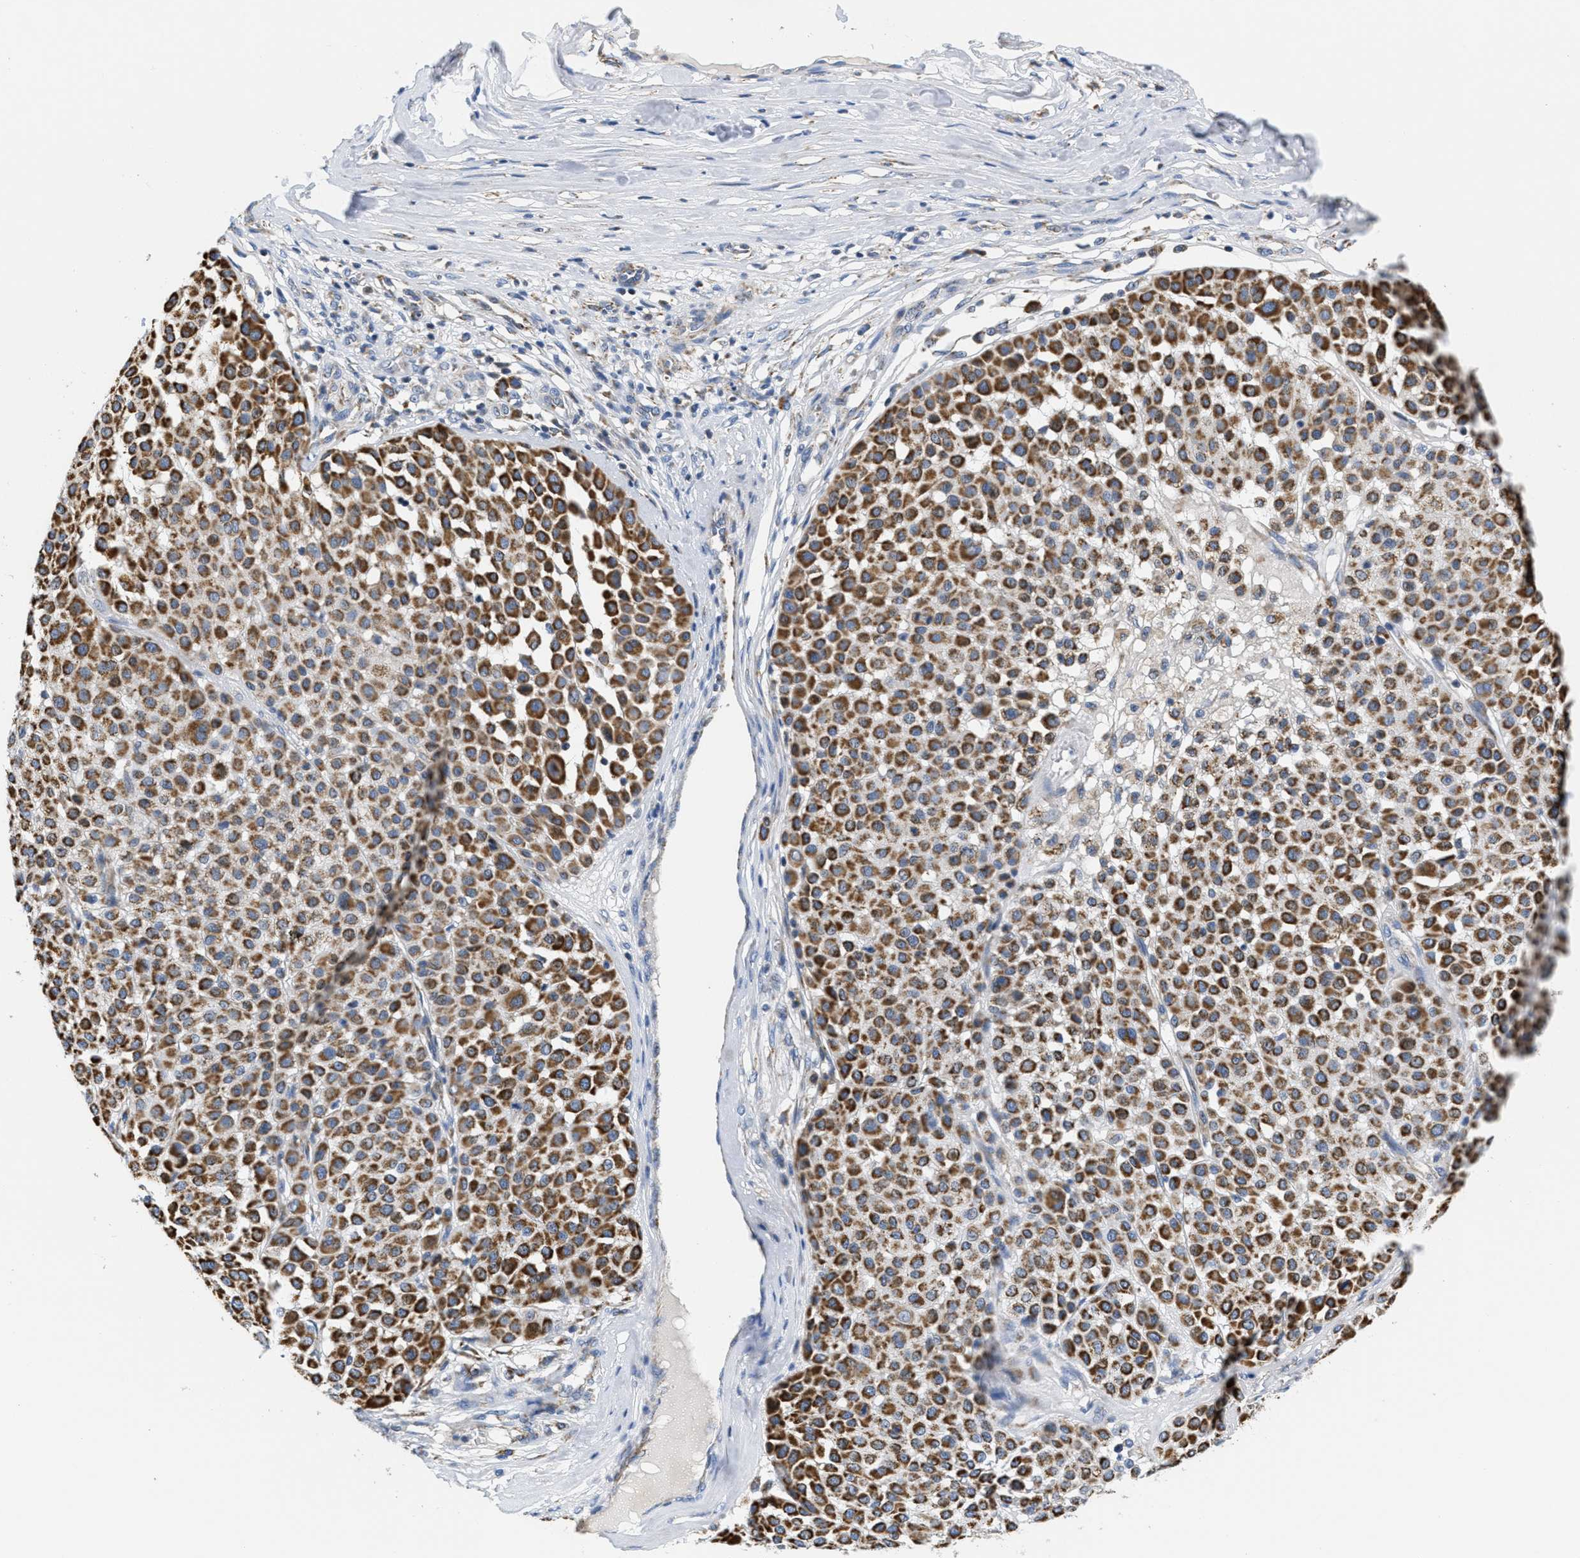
{"staining": {"intensity": "moderate", "quantity": ">75%", "location": "cytoplasmic/membranous"}, "tissue": "melanoma", "cell_type": "Tumor cells", "image_type": "cancer", "snomed": [{"axis": "morphology", "description": "Malignant melanoma, Metastatic site"}, {"axis": "topography", "description": "Soft tissue"}], "caption": "Moderate cytoplasmic/membranous positivity for a protein is identified in approximately >75% of tumor cells of melanoma using immunohistochemistry (IHC).", "gene": "KCNJ5", "patient": {"sex": "male", "age": 41}}